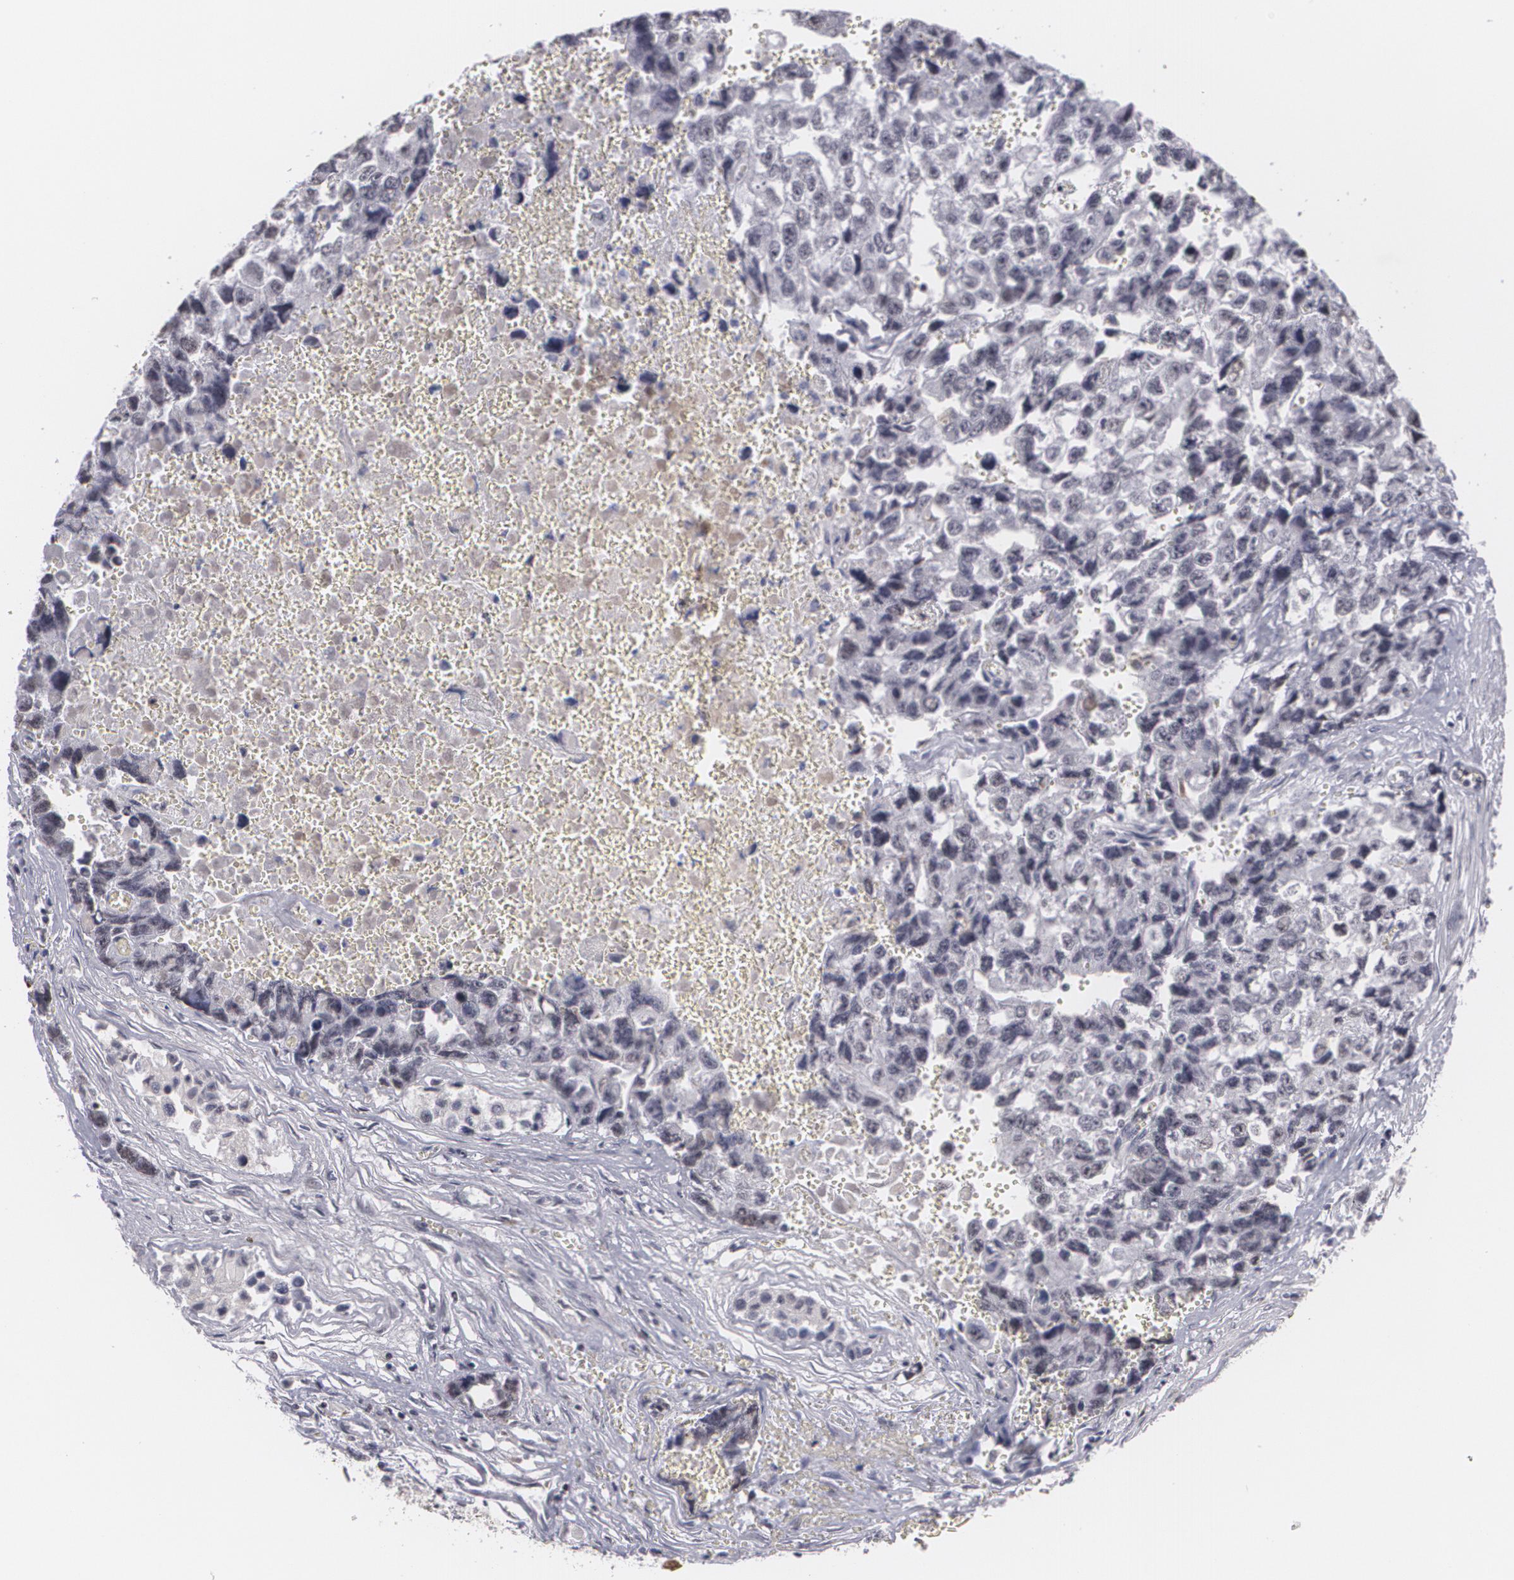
{"staining": {"intensity": "negative", "quantity": "none", "location": "none"}, "tissue": "testis cancer", "cell_type": "Tumor cells", "image_type": "cancer", "snomed": [{"axis": "morphology", "description": "Carcinoma, Embryonal, NOS"}, {"axis": "topography", "description": "Testis"}], "caption": "Immunohistochemical staining of embryonal carcinoma (testis) shows no significant positivity in tumor cells. (Immunohistochemistry, brightfield microscopy, high magnification).", "gene": "RRP7A", "patient": {"sex": "male", "age": 31}}